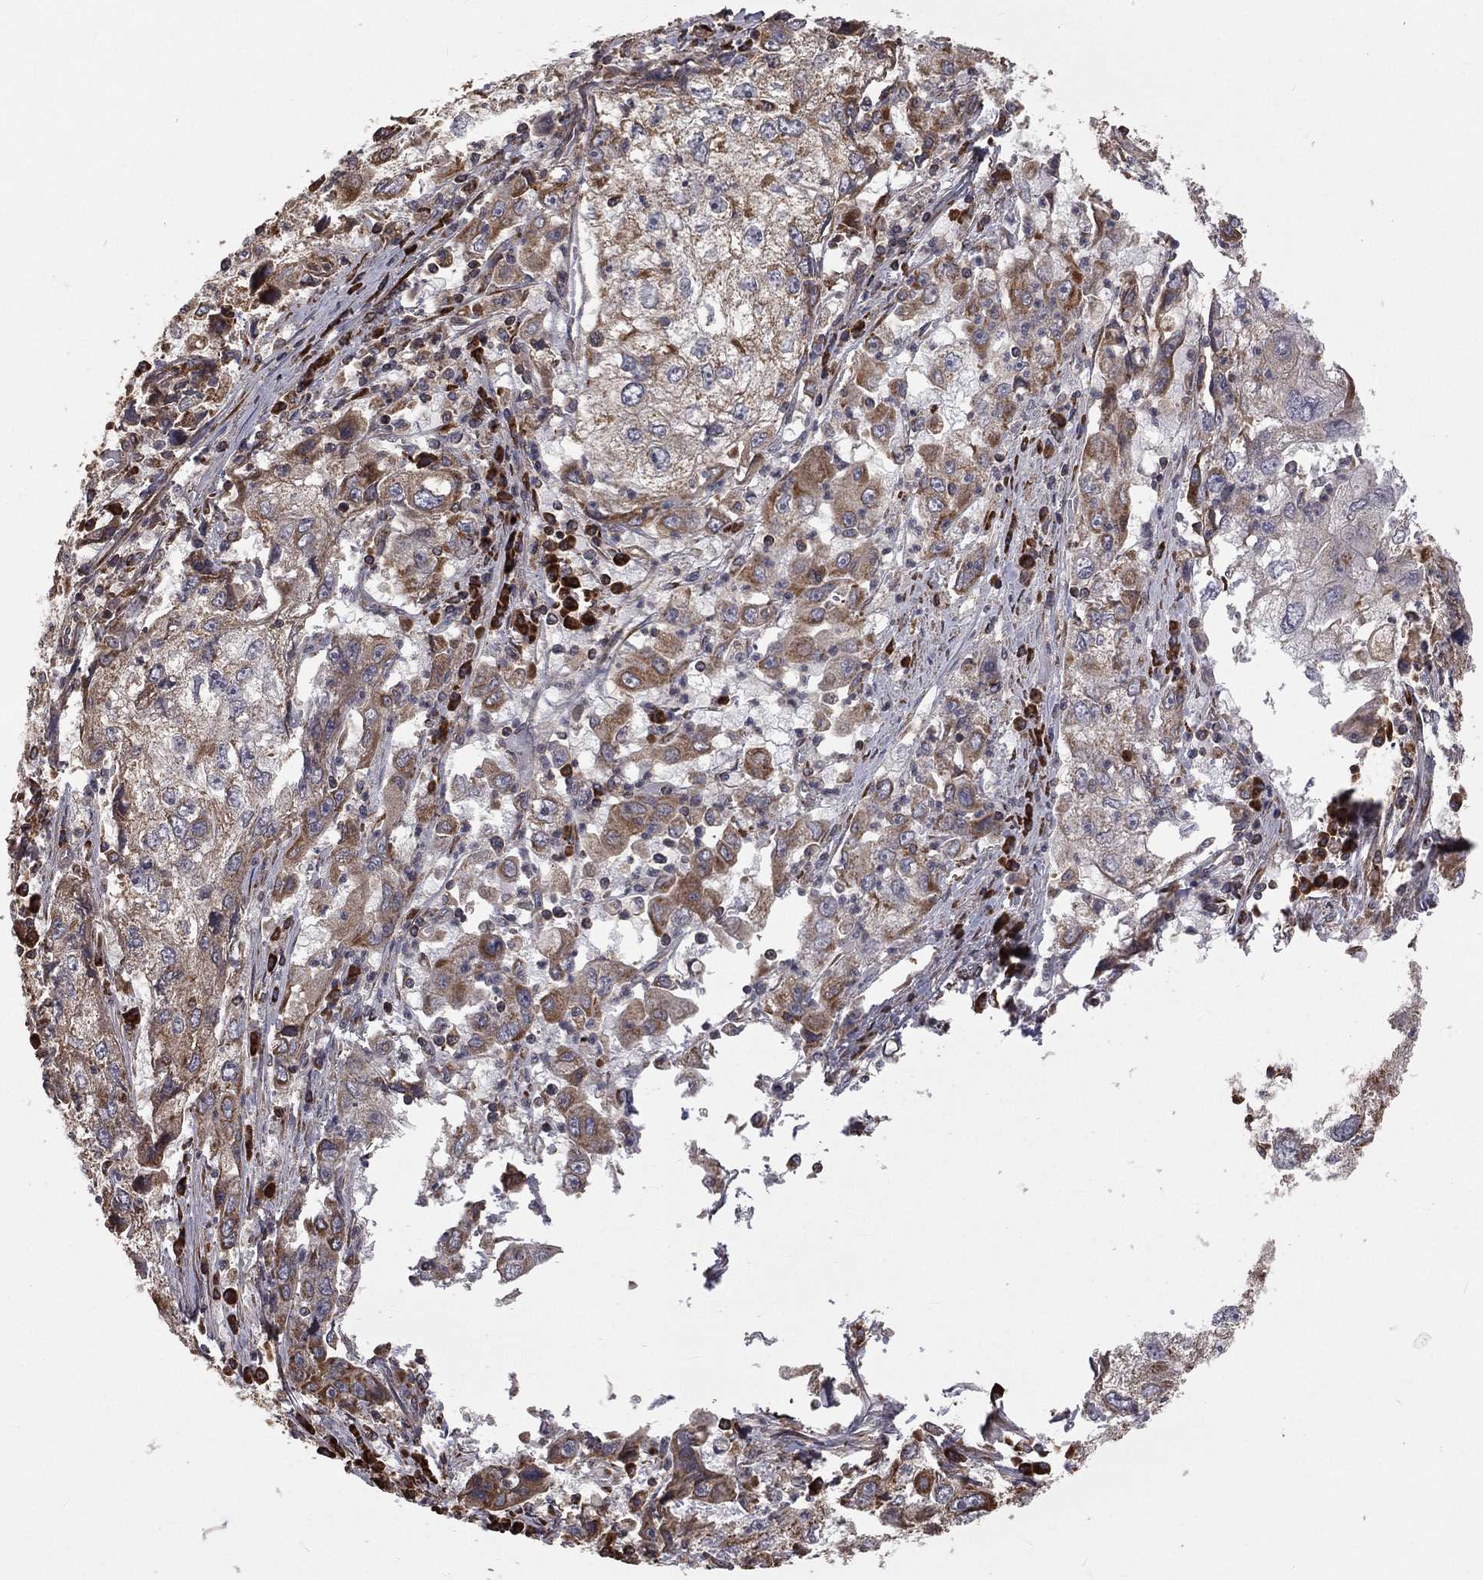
{"staining": {"intensity": "moderate", "quantity": ">75%", "location": "cytoplasmic/membranous"}, "tissue": "cervical cancer", "cell_type": "Tumor cells", "image_type": "cancer", "snomed": [{"axis": "morphology", "description": "Squamous cell carcinoma, NOS"}, {"axis": "topography", "description": "Cervix"}], "caption": "Brown immunohistochemical staining in human cervical cancer (squamous cell carcinoma) demonstrates moderate cytoplasmic/membranous expression in approximately >75% of tumor cells.", "gene": "OLFML1", "patient": {"sex": "female", "age": 36}}